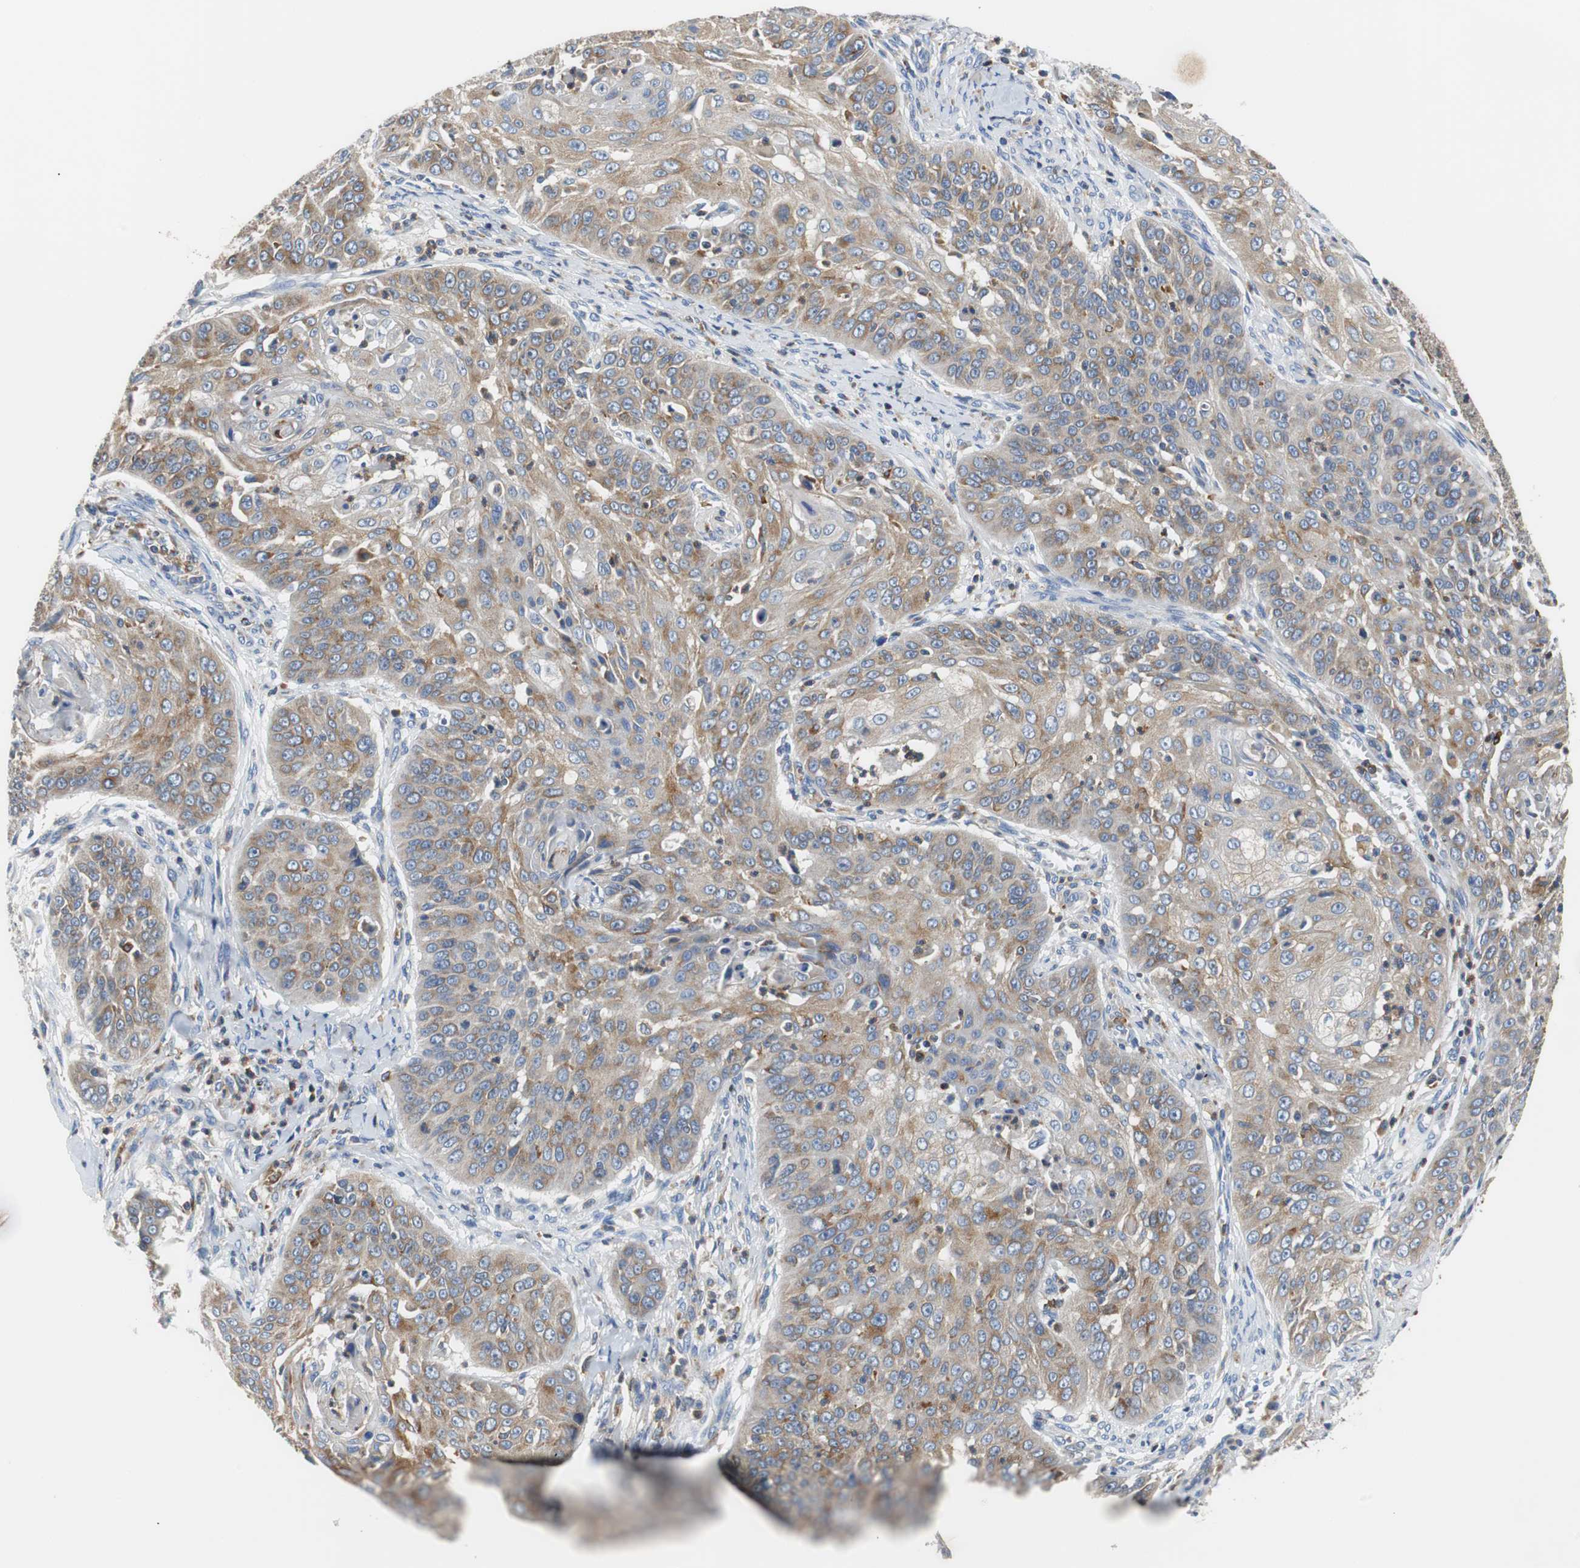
{"staining": {"intensity": "moderate", "quantity": ">75%", "location": "cytoplasmic/membranous"}, "tissue": "cervical cancer", "cell_type": "Tumor cells", "image_type": "cancer", "snomed": [{"axis": "morphology", "description": "Squamous cell carcinoma, NOS"}, {"axis": "topography", "description": "Cervix"}], "caption": "Squamous cell carcinoma (cervical) stained for a protein (brown) displays moderate cytoplasmic/membranous positive expression in about >75% of tumor cells.", "gene": "VAMP8", "patient": {"sex": "female", "age": 64}}